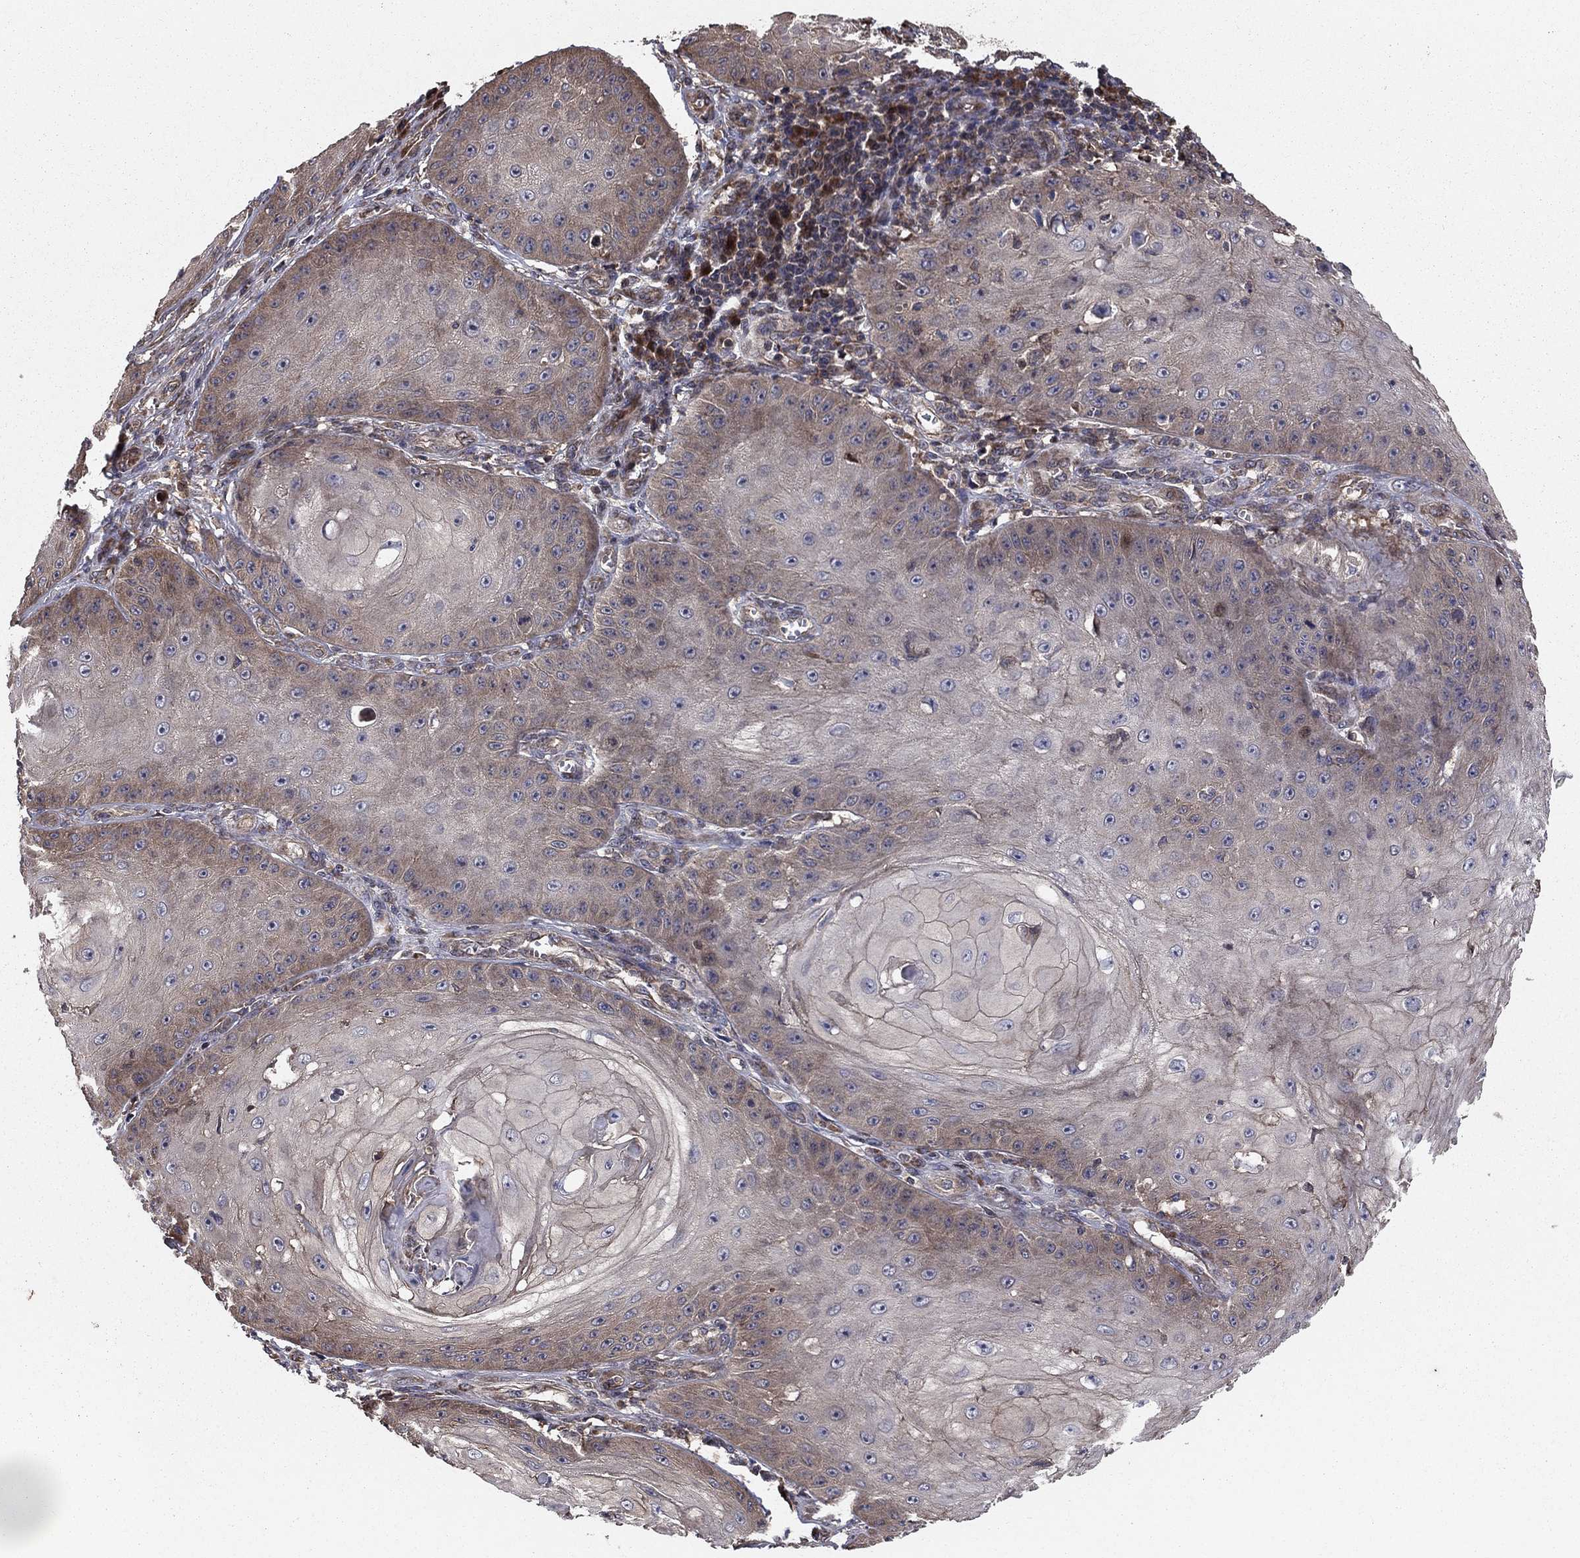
{"staining": {"intensity": "weak", "quantity": "<25%", "location": "cytoplasmic/membranous"}, "tissue": "skin cancer", "cell_type": "Tumor cells", "image_type": "cancer", "snomed": [{"axis": "morphology", "description": "Squamous cell carcinoma, NOS"}, {"axis": "topography", "description": "Skin"}], "caption": "The histopathology image reveals no significant staining in tumor cells of skin cancer (squamous cell carcinoma).", "gene": "BABAM2", "patient": {"sex": "male", "age": 70}}